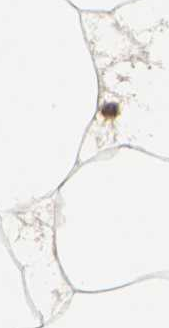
{"staining": {"intensity": "moderate", "quantity": "<25%", "location": "cytoplasmic/membranous"}, "tissue": "adipose tissue", "cell_type": "Adipocytes", "image_type": "normal", "snomed": [{"axis": "morphology", "description": "Normal tissue, NOS"}, {"axis": "morphology", "description": "Duct carcinoma"}, {"axis": "topography", "description": "Breast"}, {"axis": "topography", "description": "Adipose tissue"}], "caption": "Immunohistochemical staining of benign adipose tissue demonstrates <25% levels of moderate cytoplasmic/membranous protein expression in approximately <25% of adipocytes. Ihc stains the protein in brown and the nuclei are stained blue.", "gene": "SKAP2", "patient": {"sex": "female", "age": 37}}